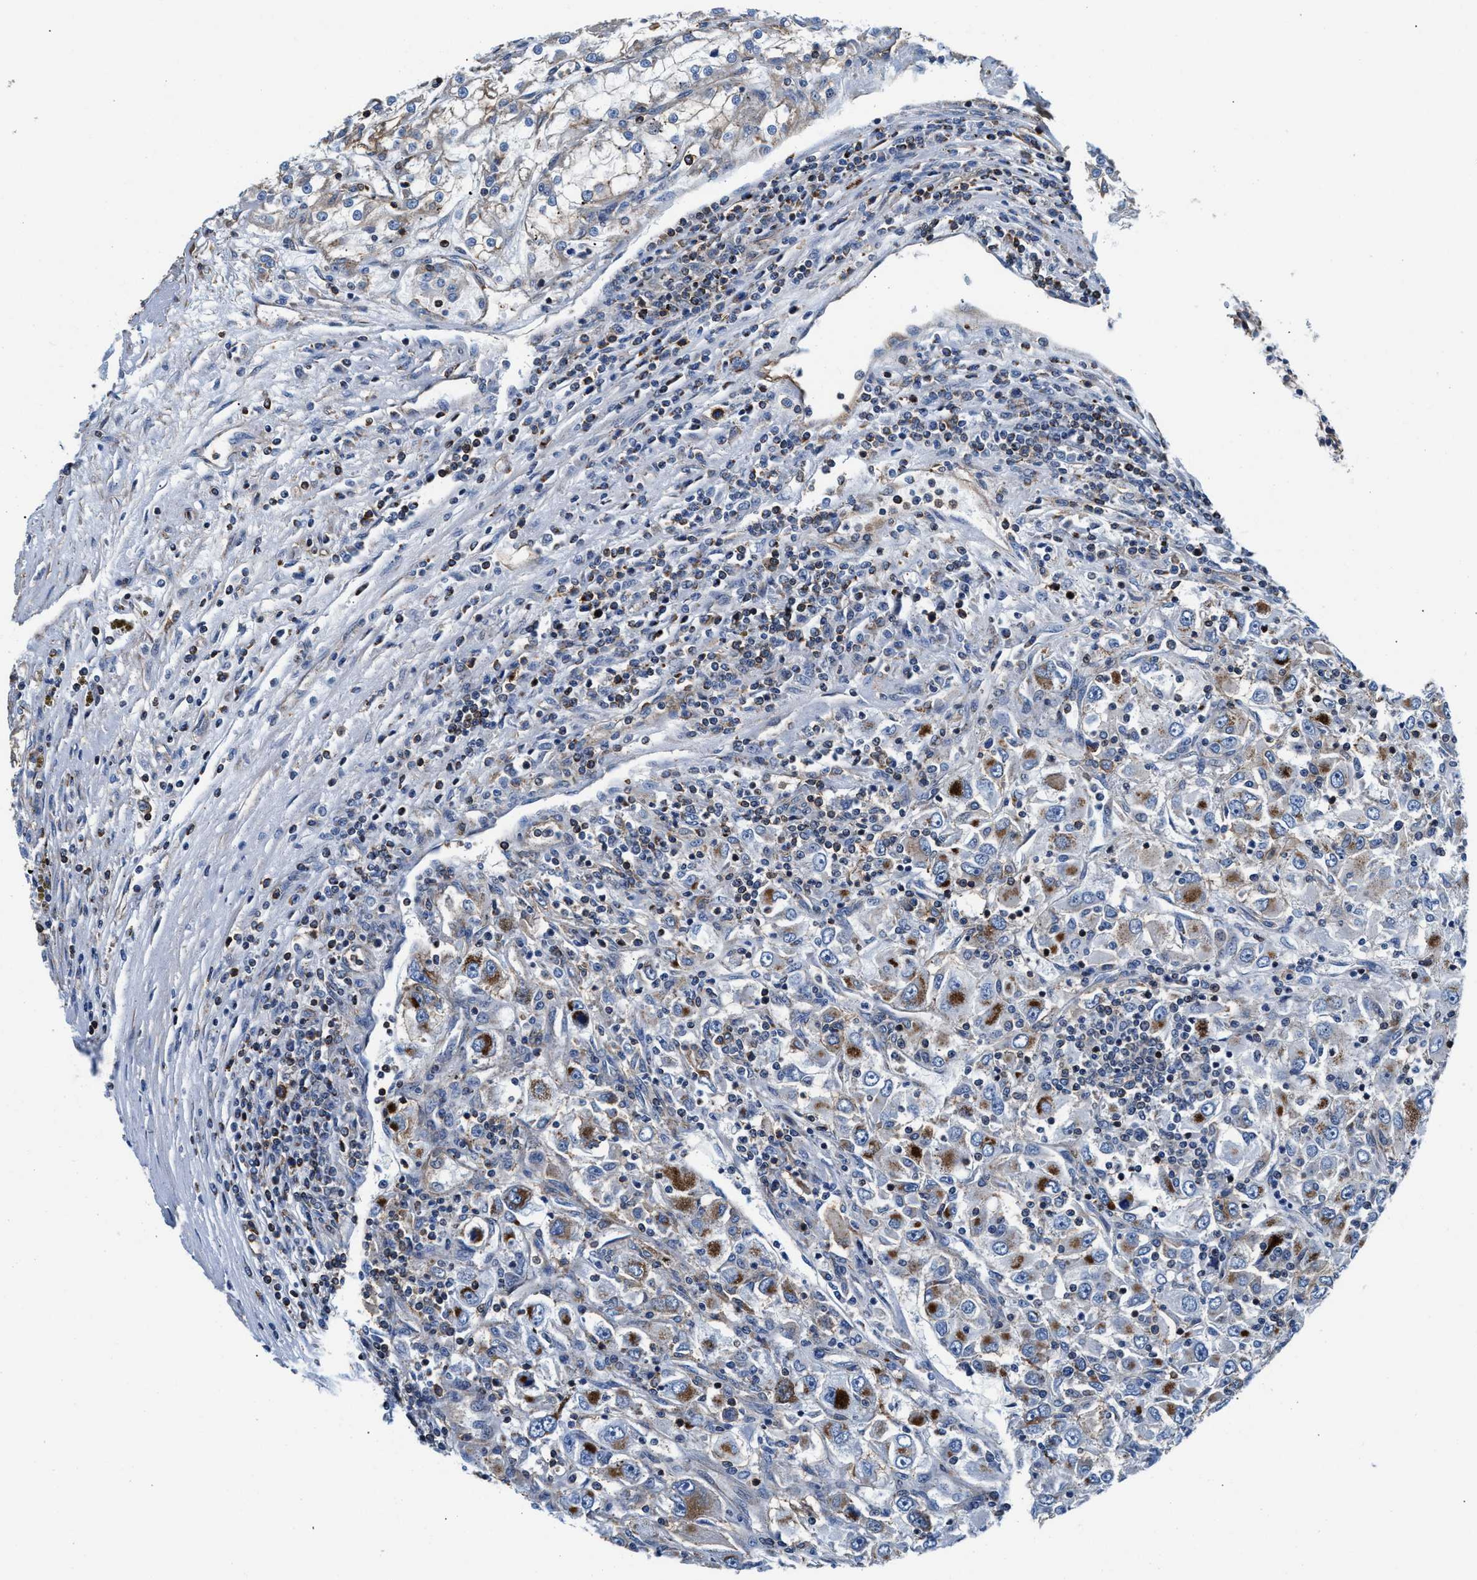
{"staining": {"intensity": "strong", "quantity": "25%-75%", "location": "cytoplasmic/membranous"}, "tissue": "renal cancer", "cell_type": "Tumor cells", "image_type": "cancer", "snomed": [{"axis": "morphology", "description": "Adenocarcinoma, NOS"}, {"axis": "topography", "description": "Kidney"}], "caption": "Approximately 25%-75% of tumor cells in human renal cancer (adenocarcinoma) display strong cytoplasmic/membranous protein expression as visualized by brown immunohistochemical staining.", "gene": "NKTR", "patient": {"sex": "female", "age": 52}}